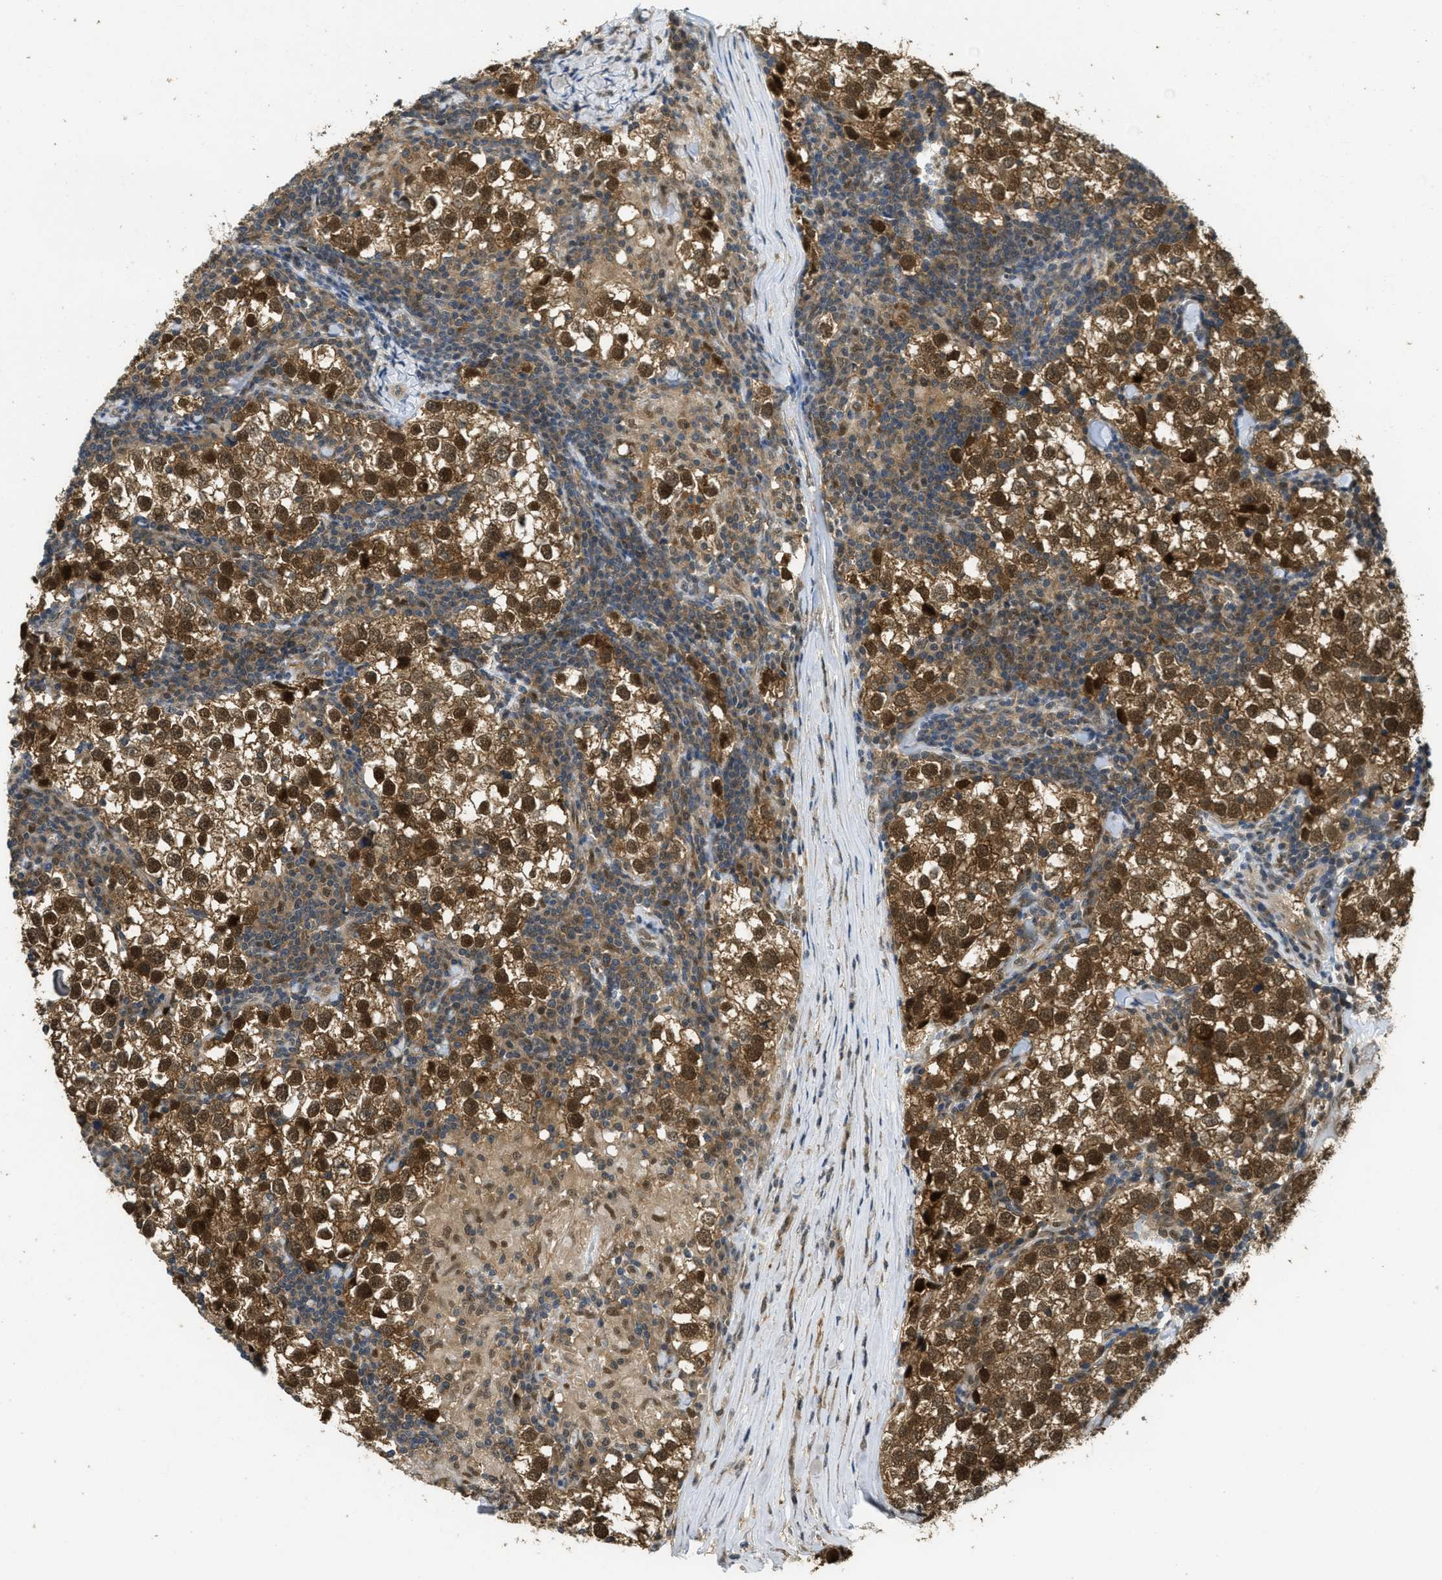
{"staining": {"intensity": "strong", "quantity": ">75%", "location": "cytoplasmic/membranous,nuclear"}, "tissue": "testis cancer", "cell_type": "Tumor cells", "image_type": "cancer", "snomed": [{"axis": "morphology", "description": "Seminoma, NOS"}, {"axis": "morphology", "description": "Carcinoma, Embryonal, NOS"}, {"axis": "topography", "description": "Testis"}], "caption": "This image displays immunohistochemistry (IHC) staining of human testis seminoma, with high strong cytoplasmic/membranous and nuclear staining in about >75% of tumor cells.", "gene": "PSMC5", "patient": {"sex": "male", "age": 36}}